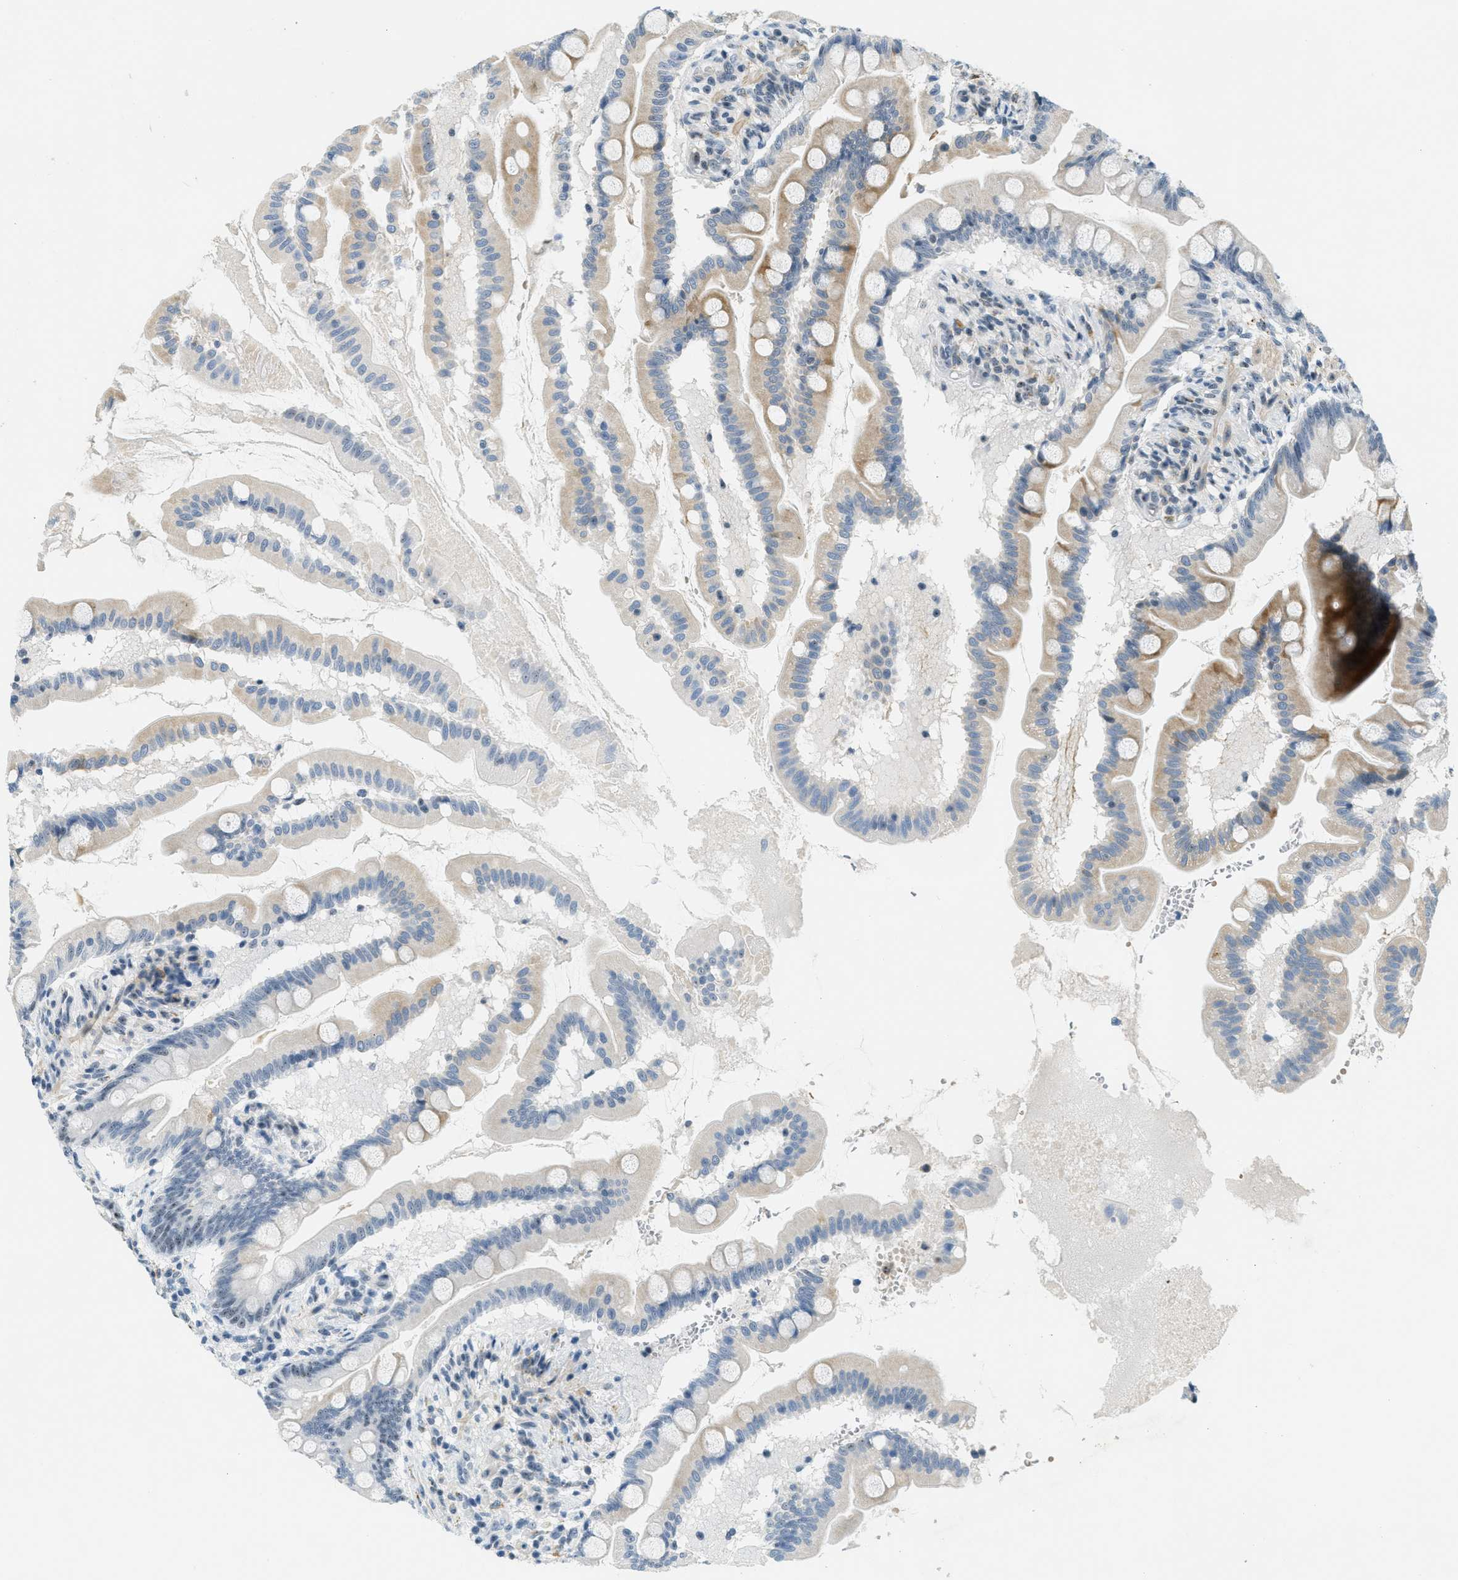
{"staining": {"intensity": "moderate", "quantity": "25%-75%", "location": "cytoplasmic/membranous,nuclear"}, "tissue": "small intestine", "cell_type": "Glandular cells", "image_type": "normal", "snomed": [{"axis": "morphology", "description": "Normal tissue, NOS"}, {"axis": "topography", "description": "Small intestine"}], "caption": "Immunohistochemical staining of benign small intestine demonstrates moderate cytoplasmic/membranous,nuclear protein positivity in approximately 25%-75% of glandular cells.", "gene": "DDX47", "patient": {"sex": "female", "age": 56}}